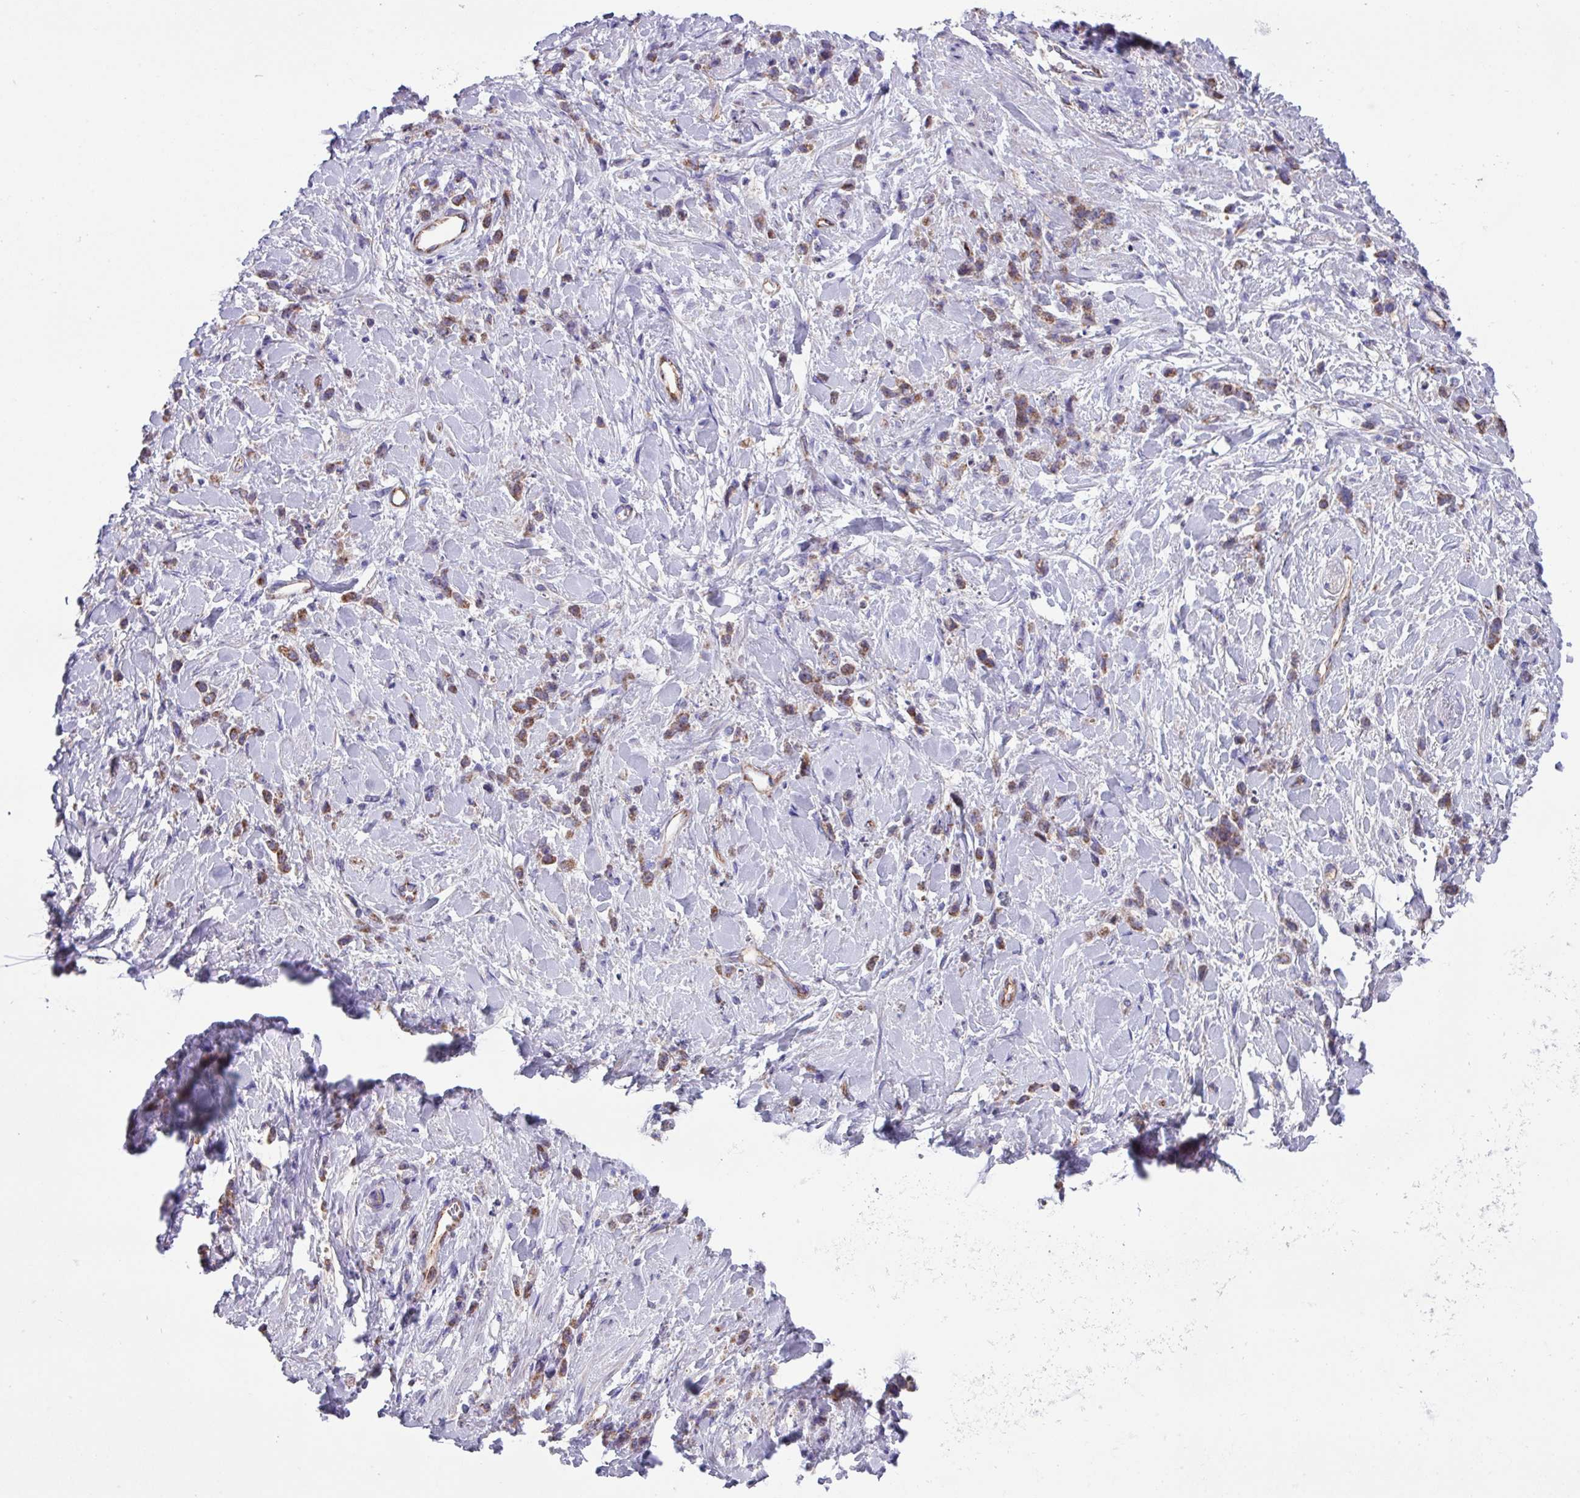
{"staining": {"intensity": "strong", "quantity": ">75%", "location": "cytoplasmic/membranous"}, "tissue": "stomach cancer", "cell_type": "Tumor cells", "image_type": "cancer", "snomed": [{"axis": "morphology", "description": "Adenocarcinoma, NOS"}, {"axis": "topography", "description": "Stomach"}], "caption": "High-magnification brightfield microscopy of stomach adenocarcinoma stained with DAB (3,3'-diaminobenzidine) (brown) and counterstained with hematoxylin (blue). tumor cells exhibit strong cytoplasmic/membranous expression is present in approximately>75% of cells.", "gene": "OTULIN", "patient": {"sex": "female", "age": 60}}